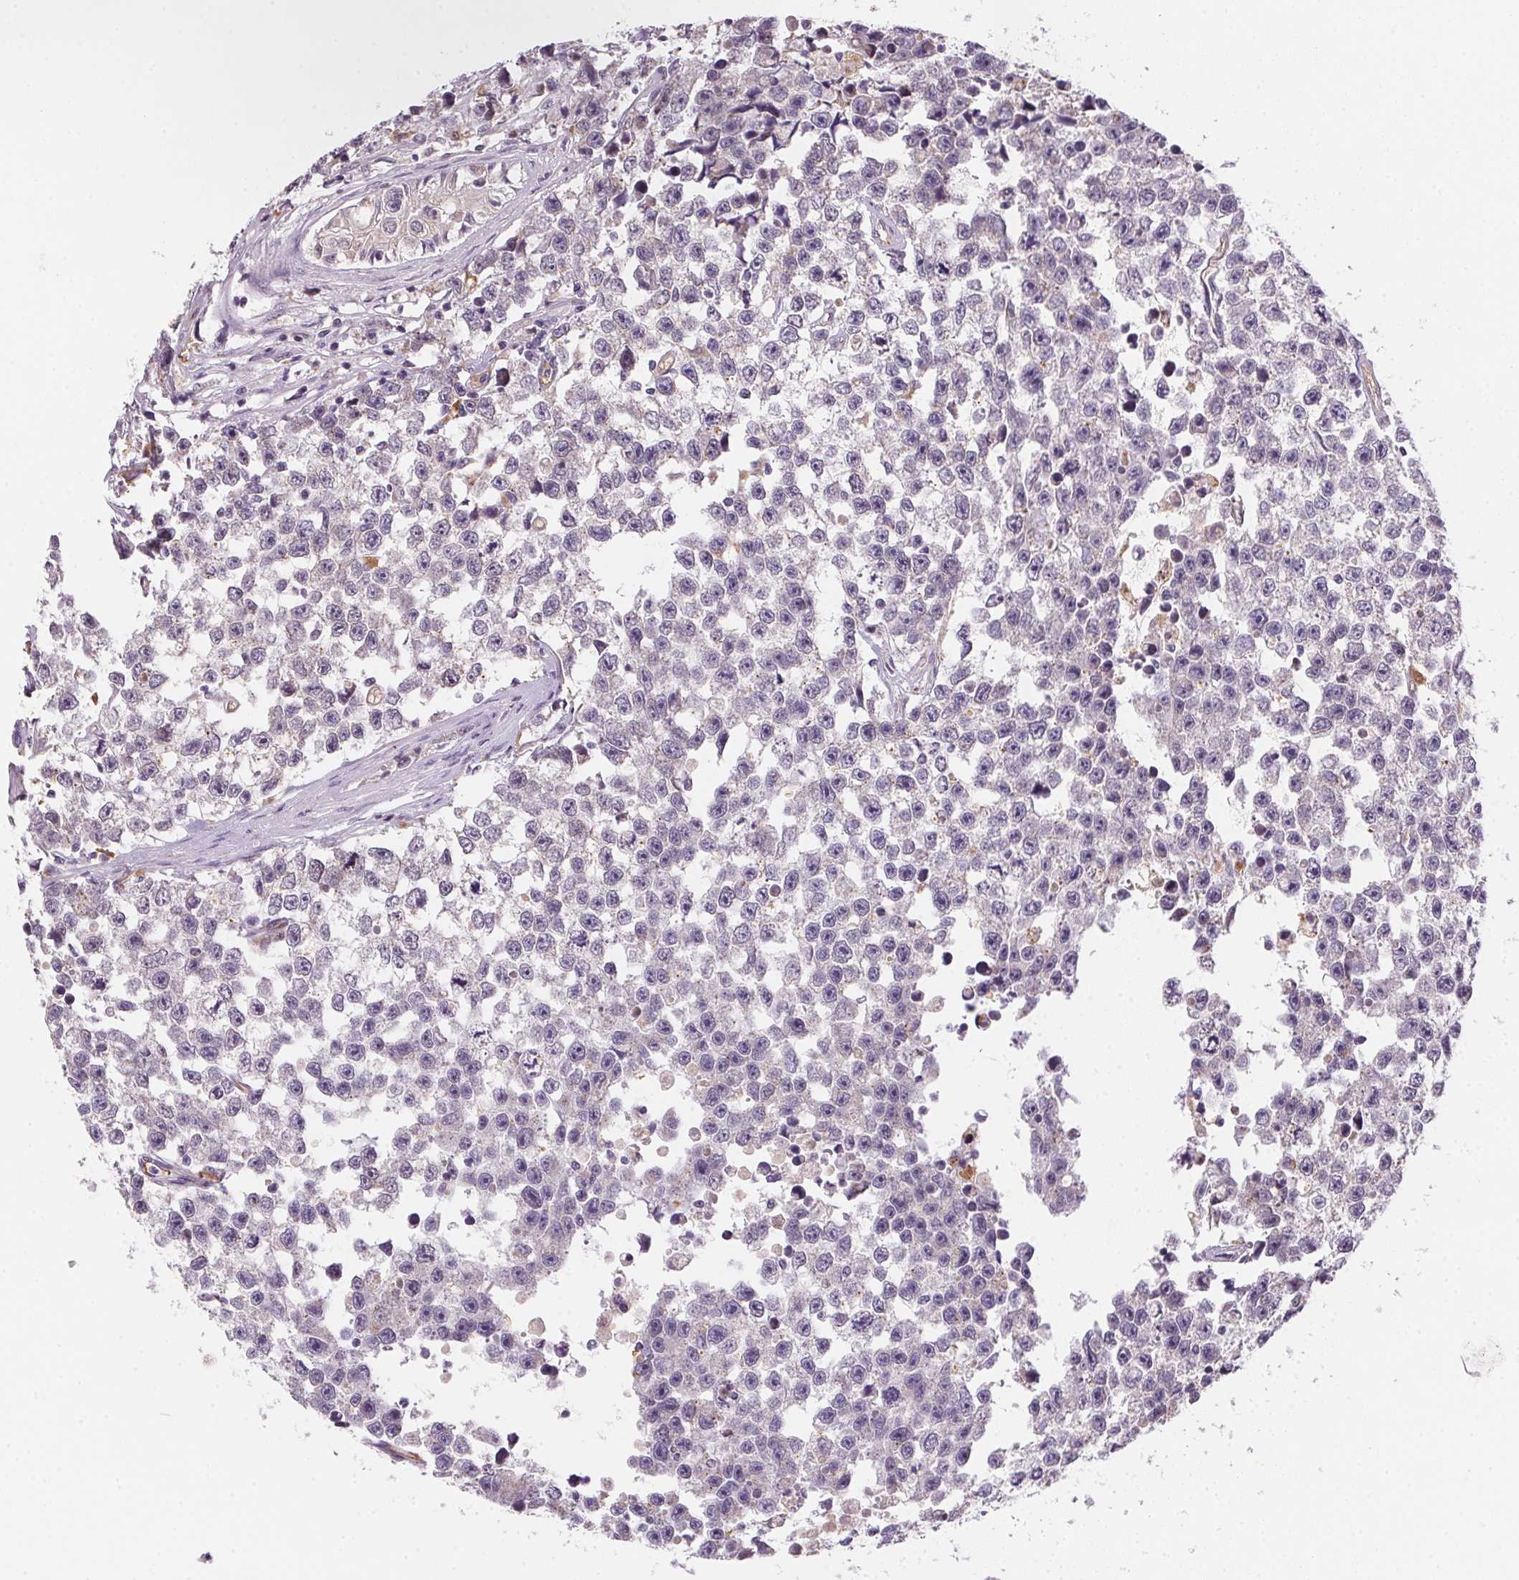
{"staining": {"intensity": "negative", "quantity": "none", "location": "none"}, "tissue": "testis cancer", "cell_type": "Tumor cells", "image_type": "cancer", "snomed": [{"axis": "morphology", "description": "Seminoma, NOS"}, {"axis": "topography", "description": "Testis"}], "caption": "This is a histopathology image of immunohistochemistry staining of testis cancer, which shows no staining in tumor cells. Nuclei are stained in blue.", "gene": "METTL13", "patient": {"sex": "male", "age": 26}}